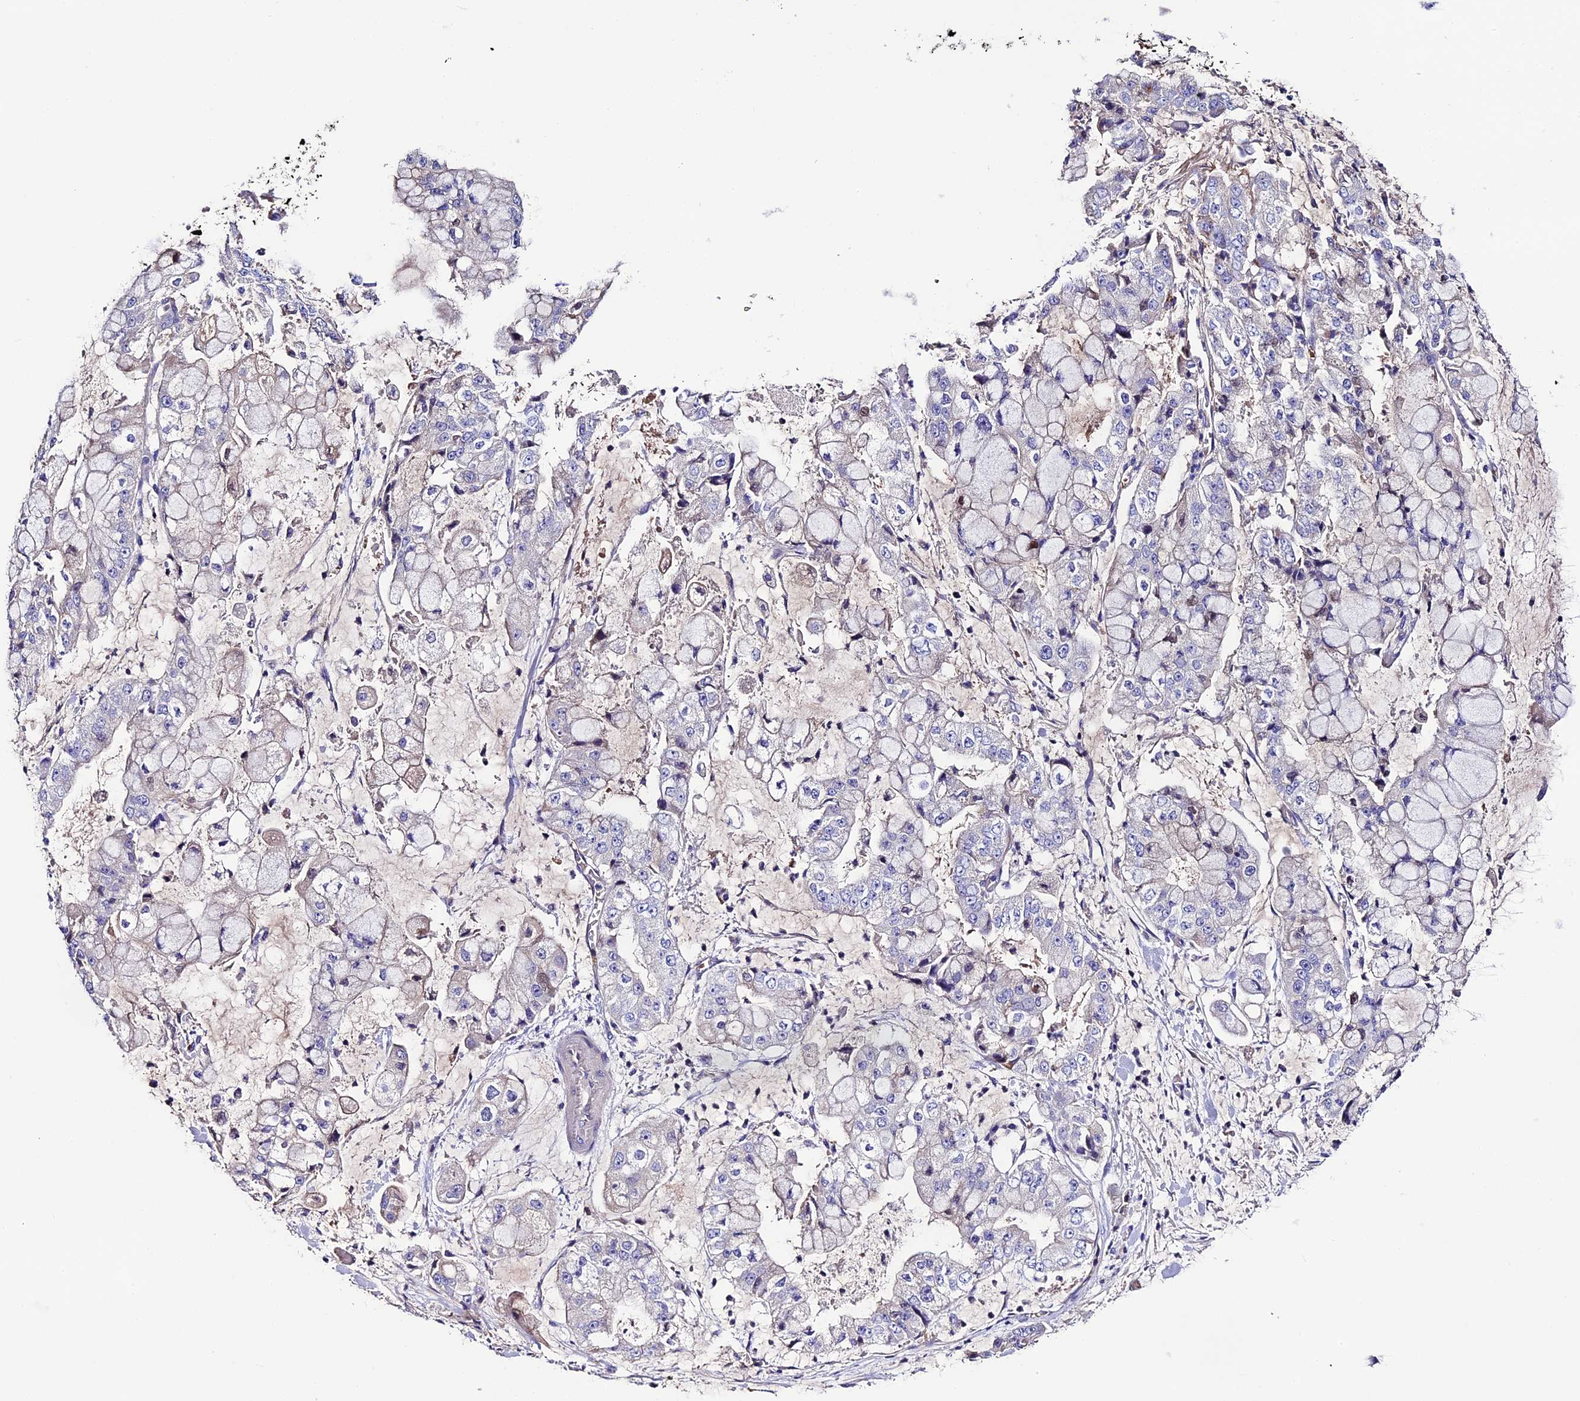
{"staining": {"intensity": "negative", "quantity": "none", "location": "none"}, "tissue": "stomach cancer", "cell_type": "Tumor cells", "image_type": "cancer", "snomed": [{"axis": "morphology", "description": "Adenocarcinoma, NOS"}, {"axis": "topography", "description": "Stomach"}], "caption": "Immunohistochemistry (IHC) of stomach cancer (adenocarcinoma) displays no expression in tumor cells.", "gene": "TCP11L2", "patient": {"sex": "male", "age": 76}}